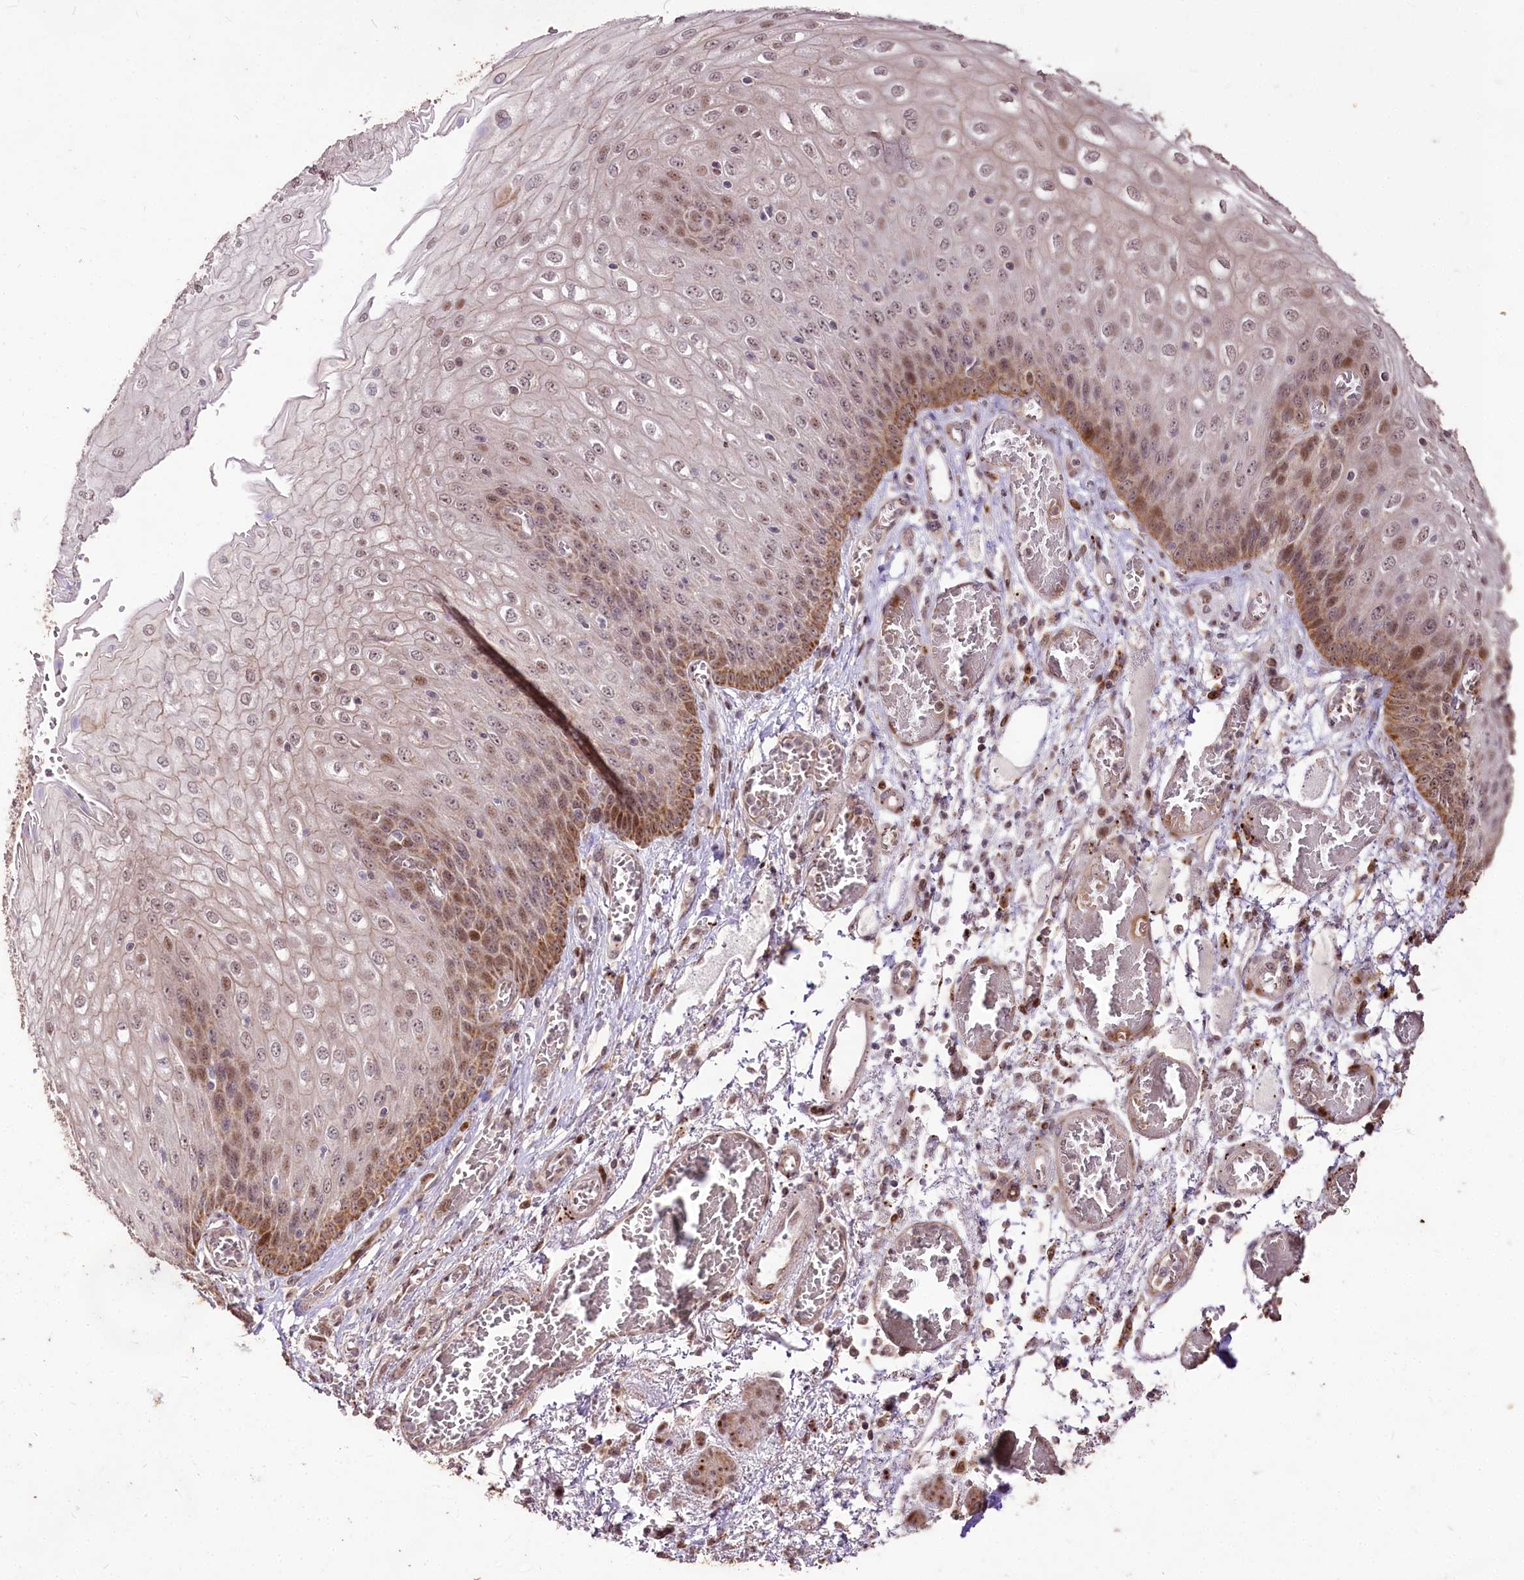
{"staining": {"intensity": "strong", "quantity": "25%-75%", "location": "cytoplasmic/membranous,nuclear"}, "tissue": "esophagus", "cell_type": "Squamous epithelial cells", "image_type": "normal", "snomed": [{"axis": "morphology", "description": "Normal tissue, NOS"}, {"axis": "topography", "description": "Esophagus"}], "caption": "This micrograph displays immunohistochemistry (IHC) staining of unremarkable esophagus, with high strong cytoplasmic/membranous,nuclear expression in approximately 25%-75% of squamous epithelial cells.", "gene": "CARD19", "patient": {"sex": "male", "age": 81}}